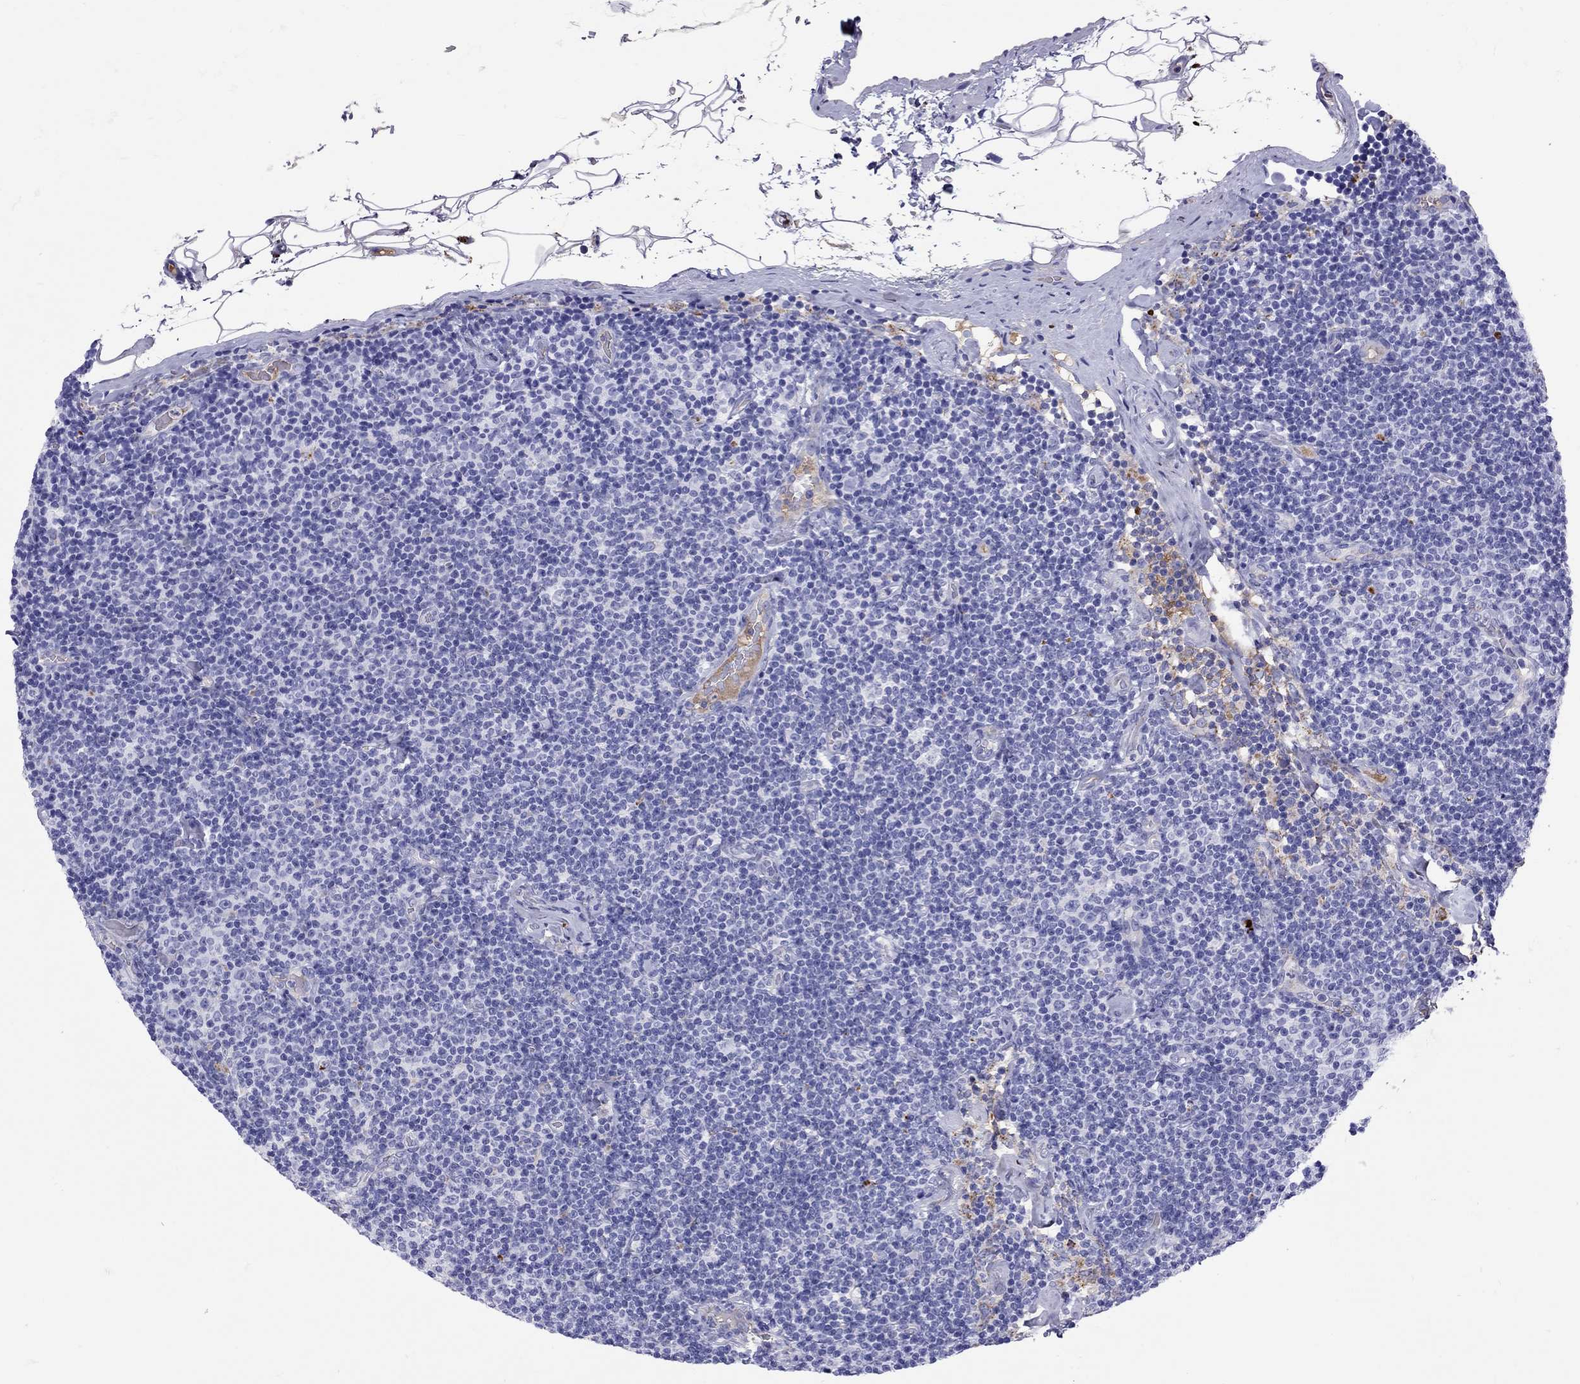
{"staining": {"intensity": "negative", "quantity": "none", "location": "none"}, "tissue": "lymphoma", "cell_type": "Tumor cells", "image_type": "cancer", "snomed": [{"axis": "morphology", "description": "Malignant lymphoma, non-Hodgkin's type, Low grade"}, {"axis": "topography", "description": "Lymph node"}], "caption": "Immunohistochemical staining of low-grade malignant lymphoma, non-Hodgkin's type shows no significant positivity in tumor cells.", "gene": "SERPINA3", "patient": {"sex": "male", "age": 81}}